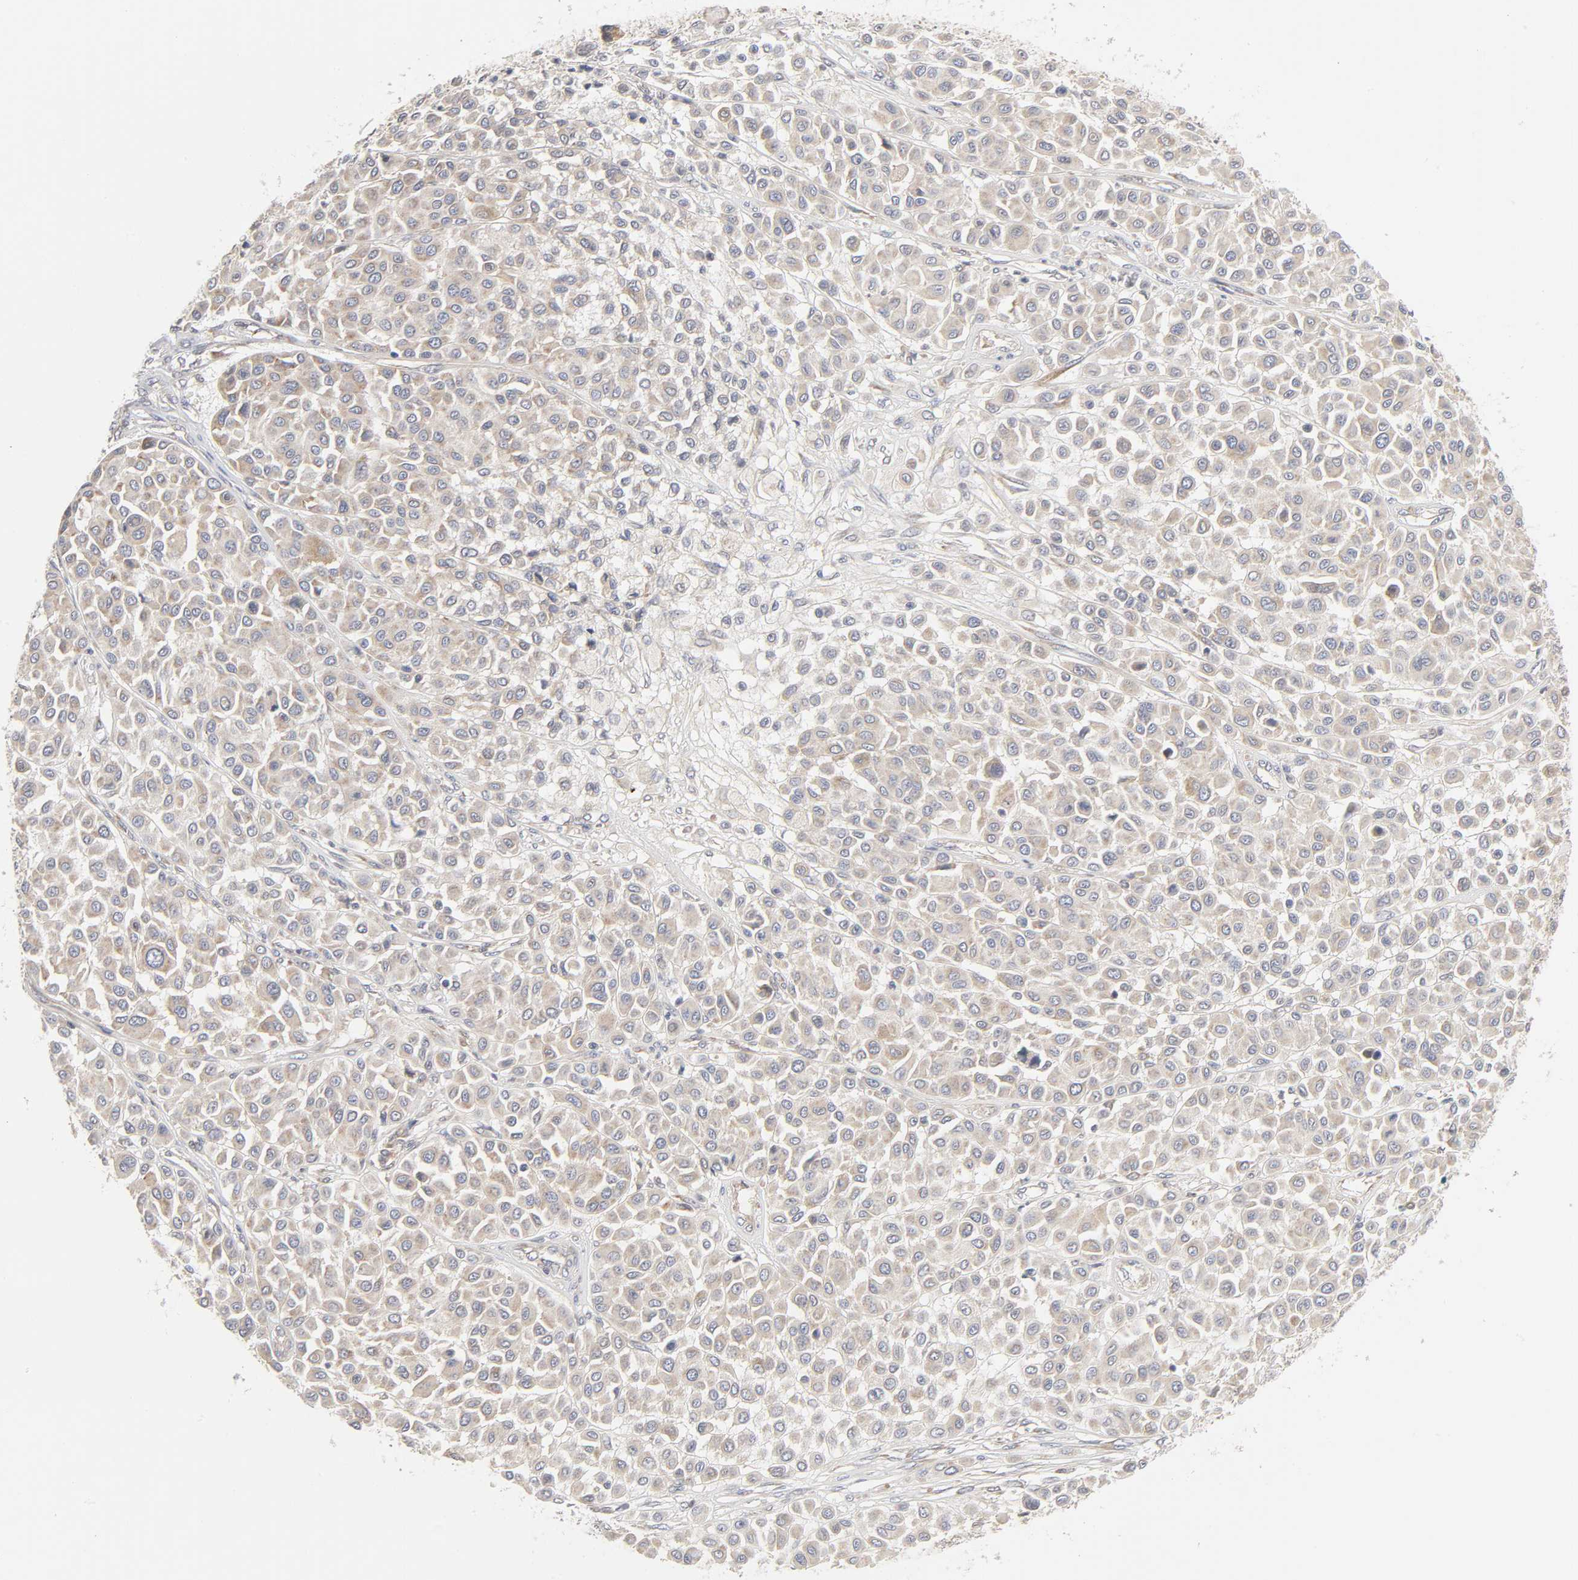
{"staining": {"intensity": "weak", "quantity": ">75%", "location": "cytoplasmic/membranous"}, "tissue": "melanoma", "cell_type": "Tumor cells", "image_type": "cancer", "snomed": [{"axis": "morphology", "description": "Malignant melanoma, Metastatic site"}, {"axis": "topography", "description": "Soft tissue"}], "caption": "Malignant melanoma (metastatic site) was stained to show a protein in brown. There is low levels of weak cytoplasmic/membranous expression in approximately >75% of tumor cells.", "gene": "IL4R", "patient": {"sex": "male", "age": 41}}